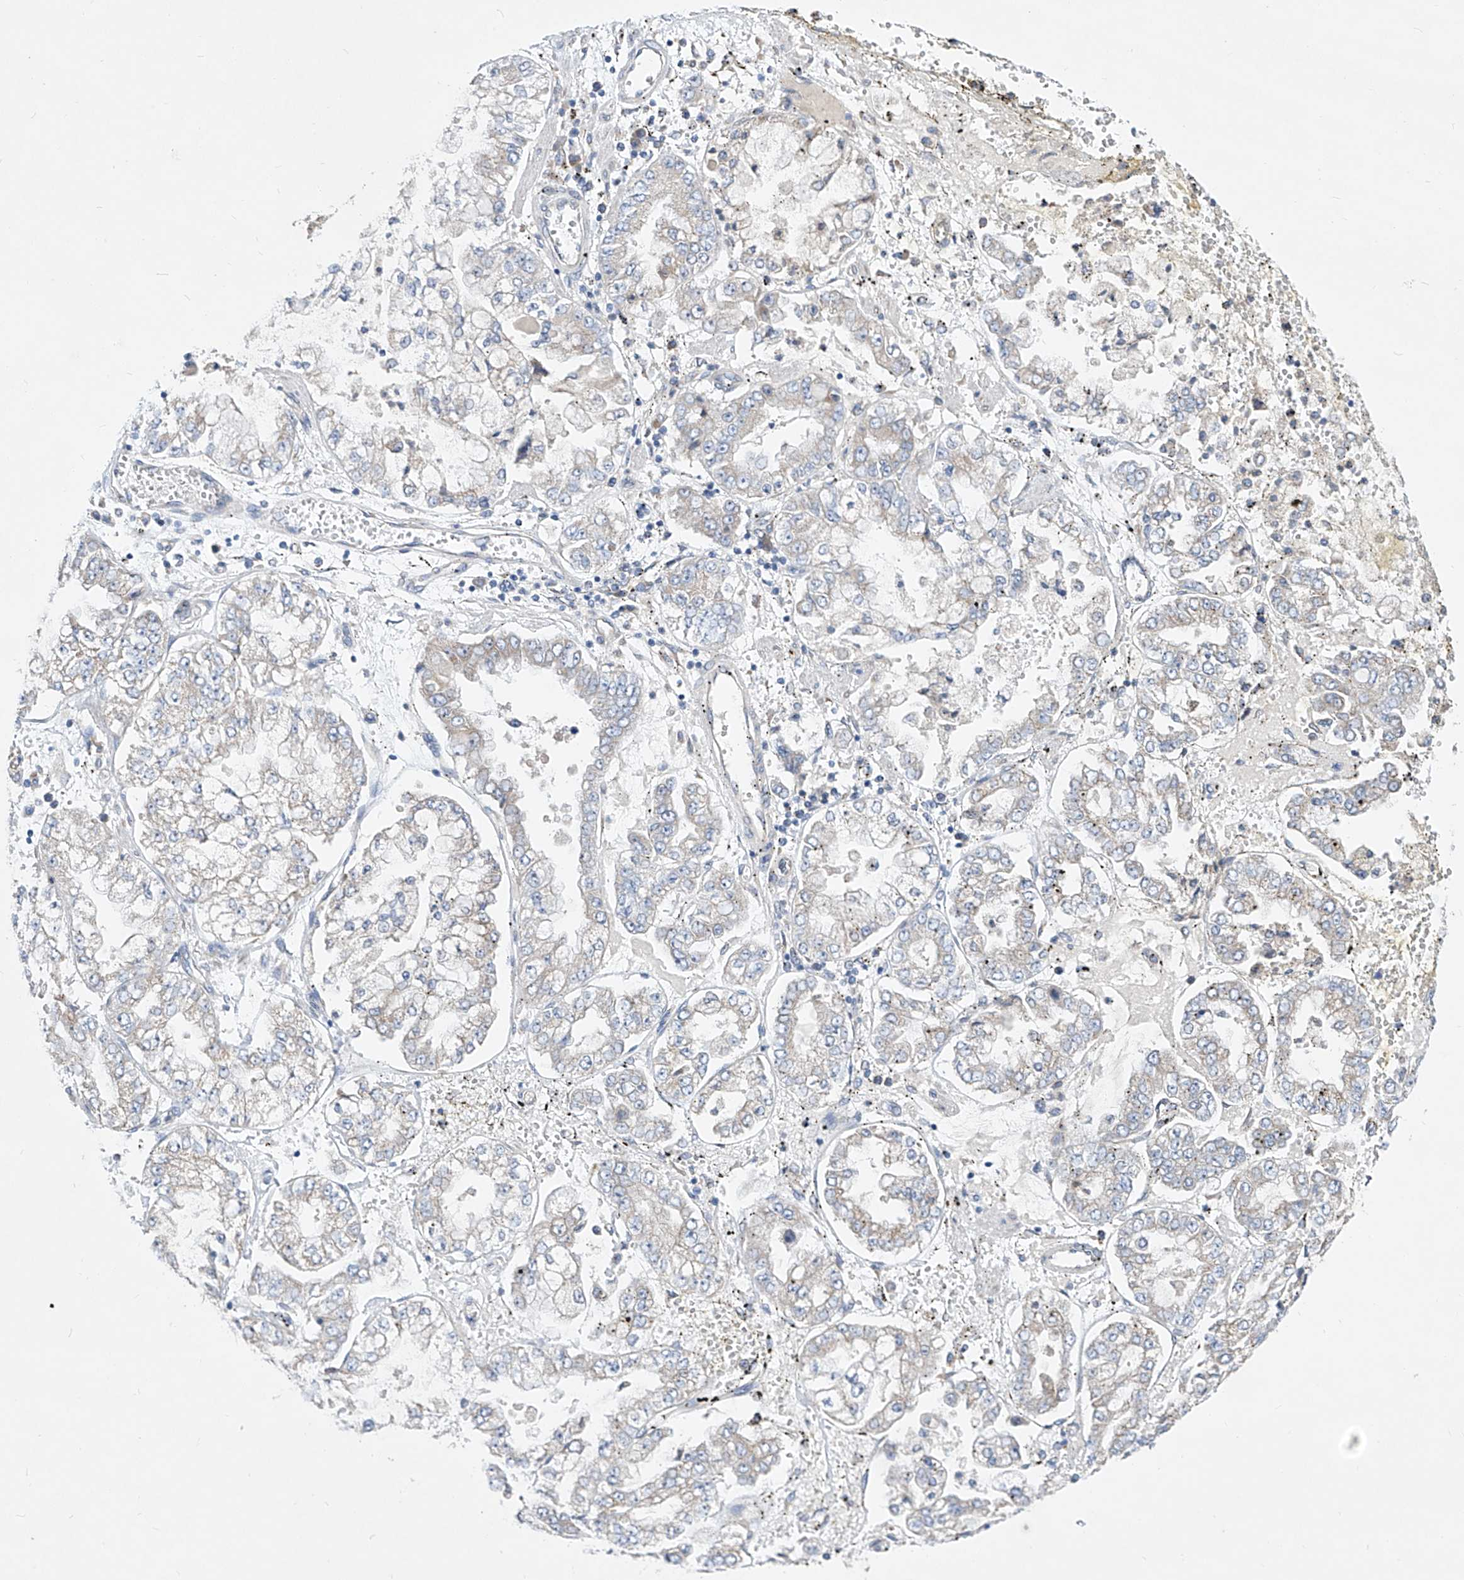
{"staining": {"intensity": "negative", "quantity": "none", "location": "none"}, "tissue": "stomach cancer", "cell_type": "Tumor cells", "image_type": "cancer", "snomed": [{"axis": "morphology", "description": "Adenocarcinoma, NOS"}, {"axis": "topography", "description": "Stomach"}], "caption": "This is a micrograph of IHC staining of stomach cancer (adenocarcinoma), which shows no positivity in tumor cells.", "gene": "UFL1", "patient": {"sex": "male", "age": 76}}